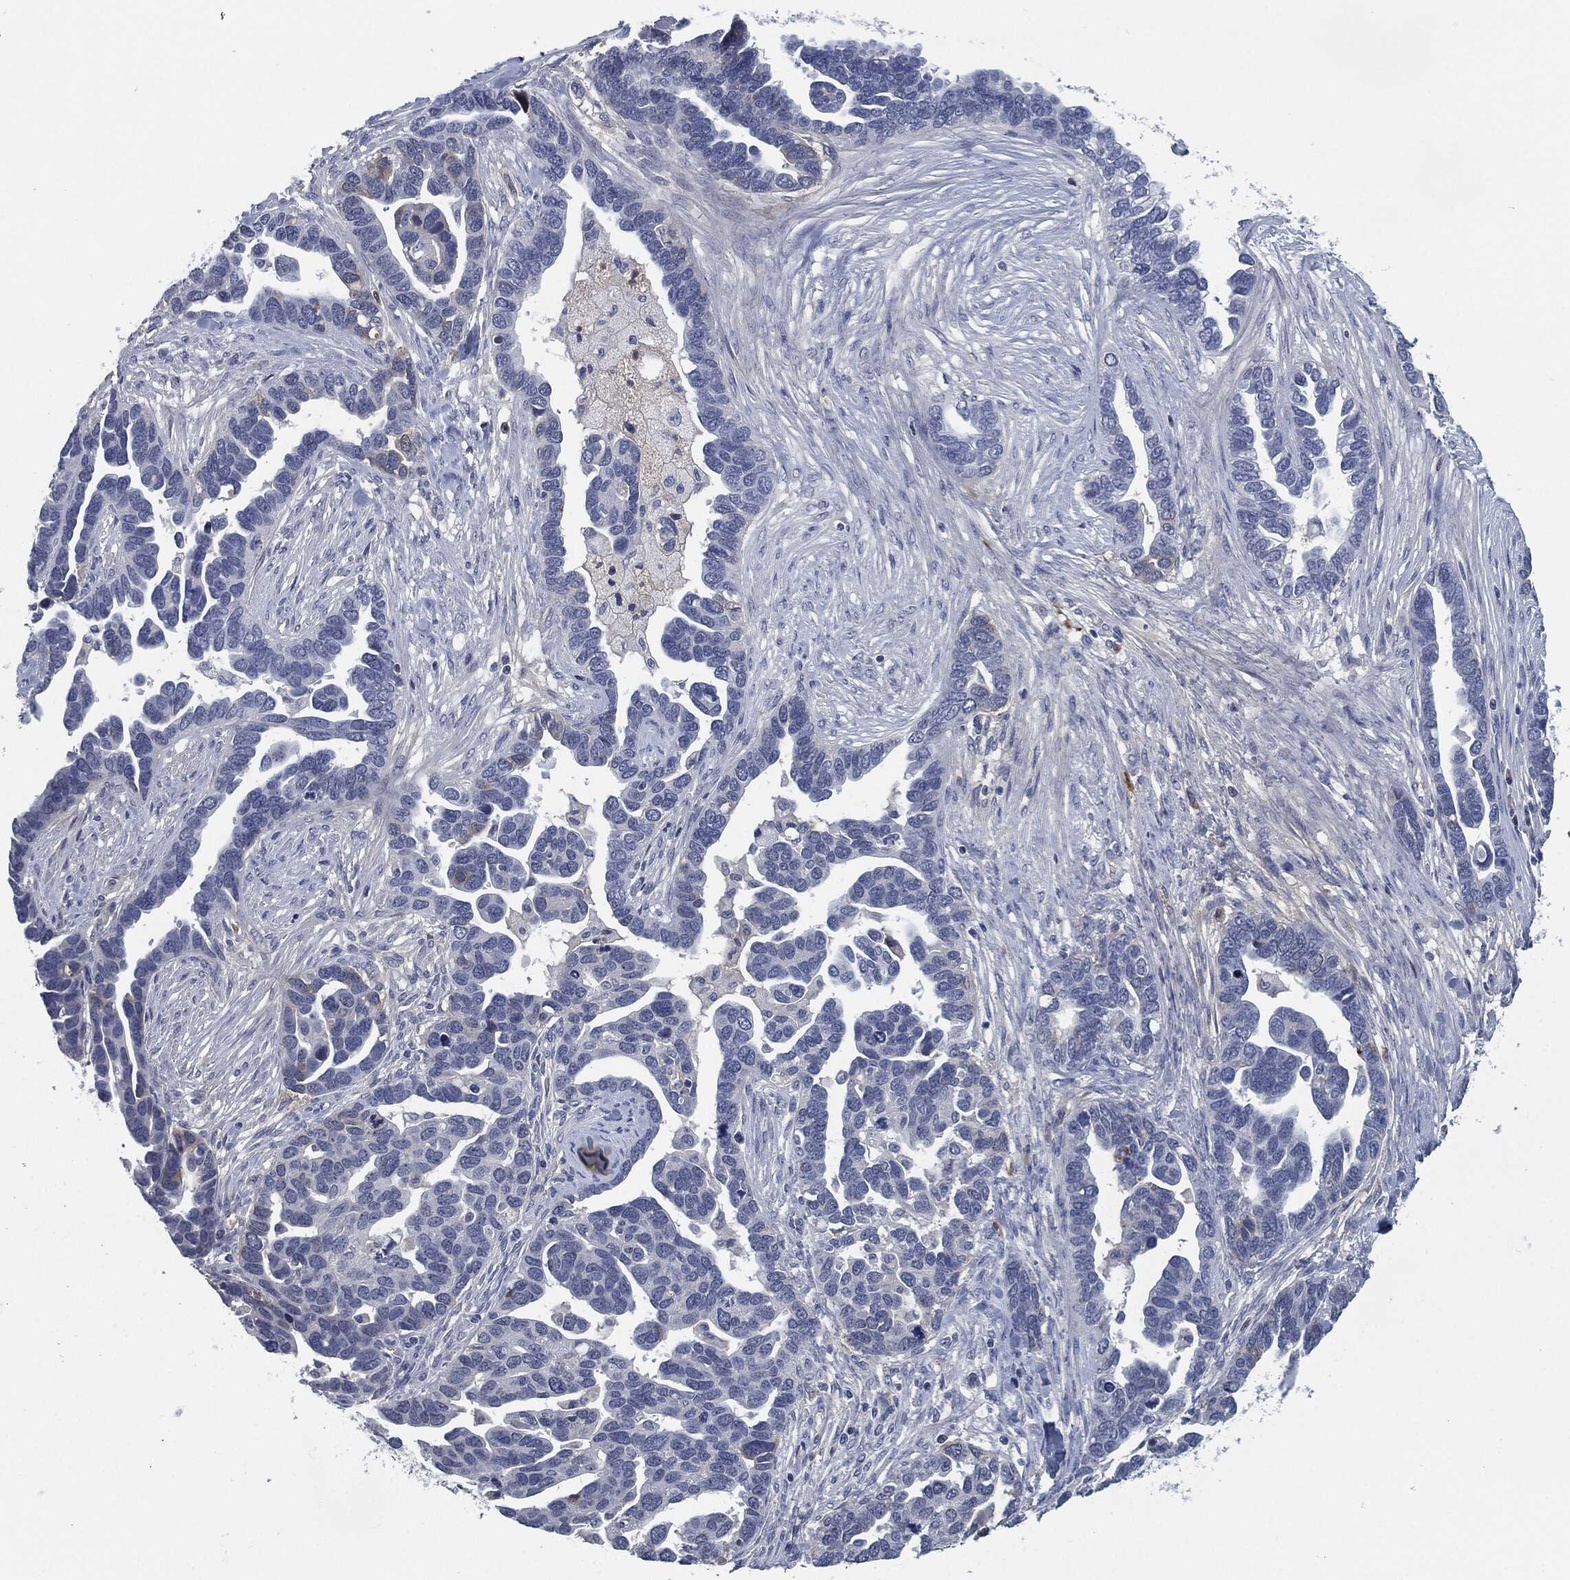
{"staining": {"intensity": "negative", "quantity": "none", "location": "none"}, "tissue": "ovarian cancer", "cell_type": "Tumor cells", "image_type": "cancer", "snomed": [{"axis": "morphology", "description": "Cystadenocarcinoma, serous, NOS"}, {"axis": "topography", "description": "Ovary"}], "caption": "Tumor cells are negative for protein expression in human ovarian cancer (serous cystadenocarcinoma).", "gene": "MST1", "patient": {"sex": "female", "age": 54}}